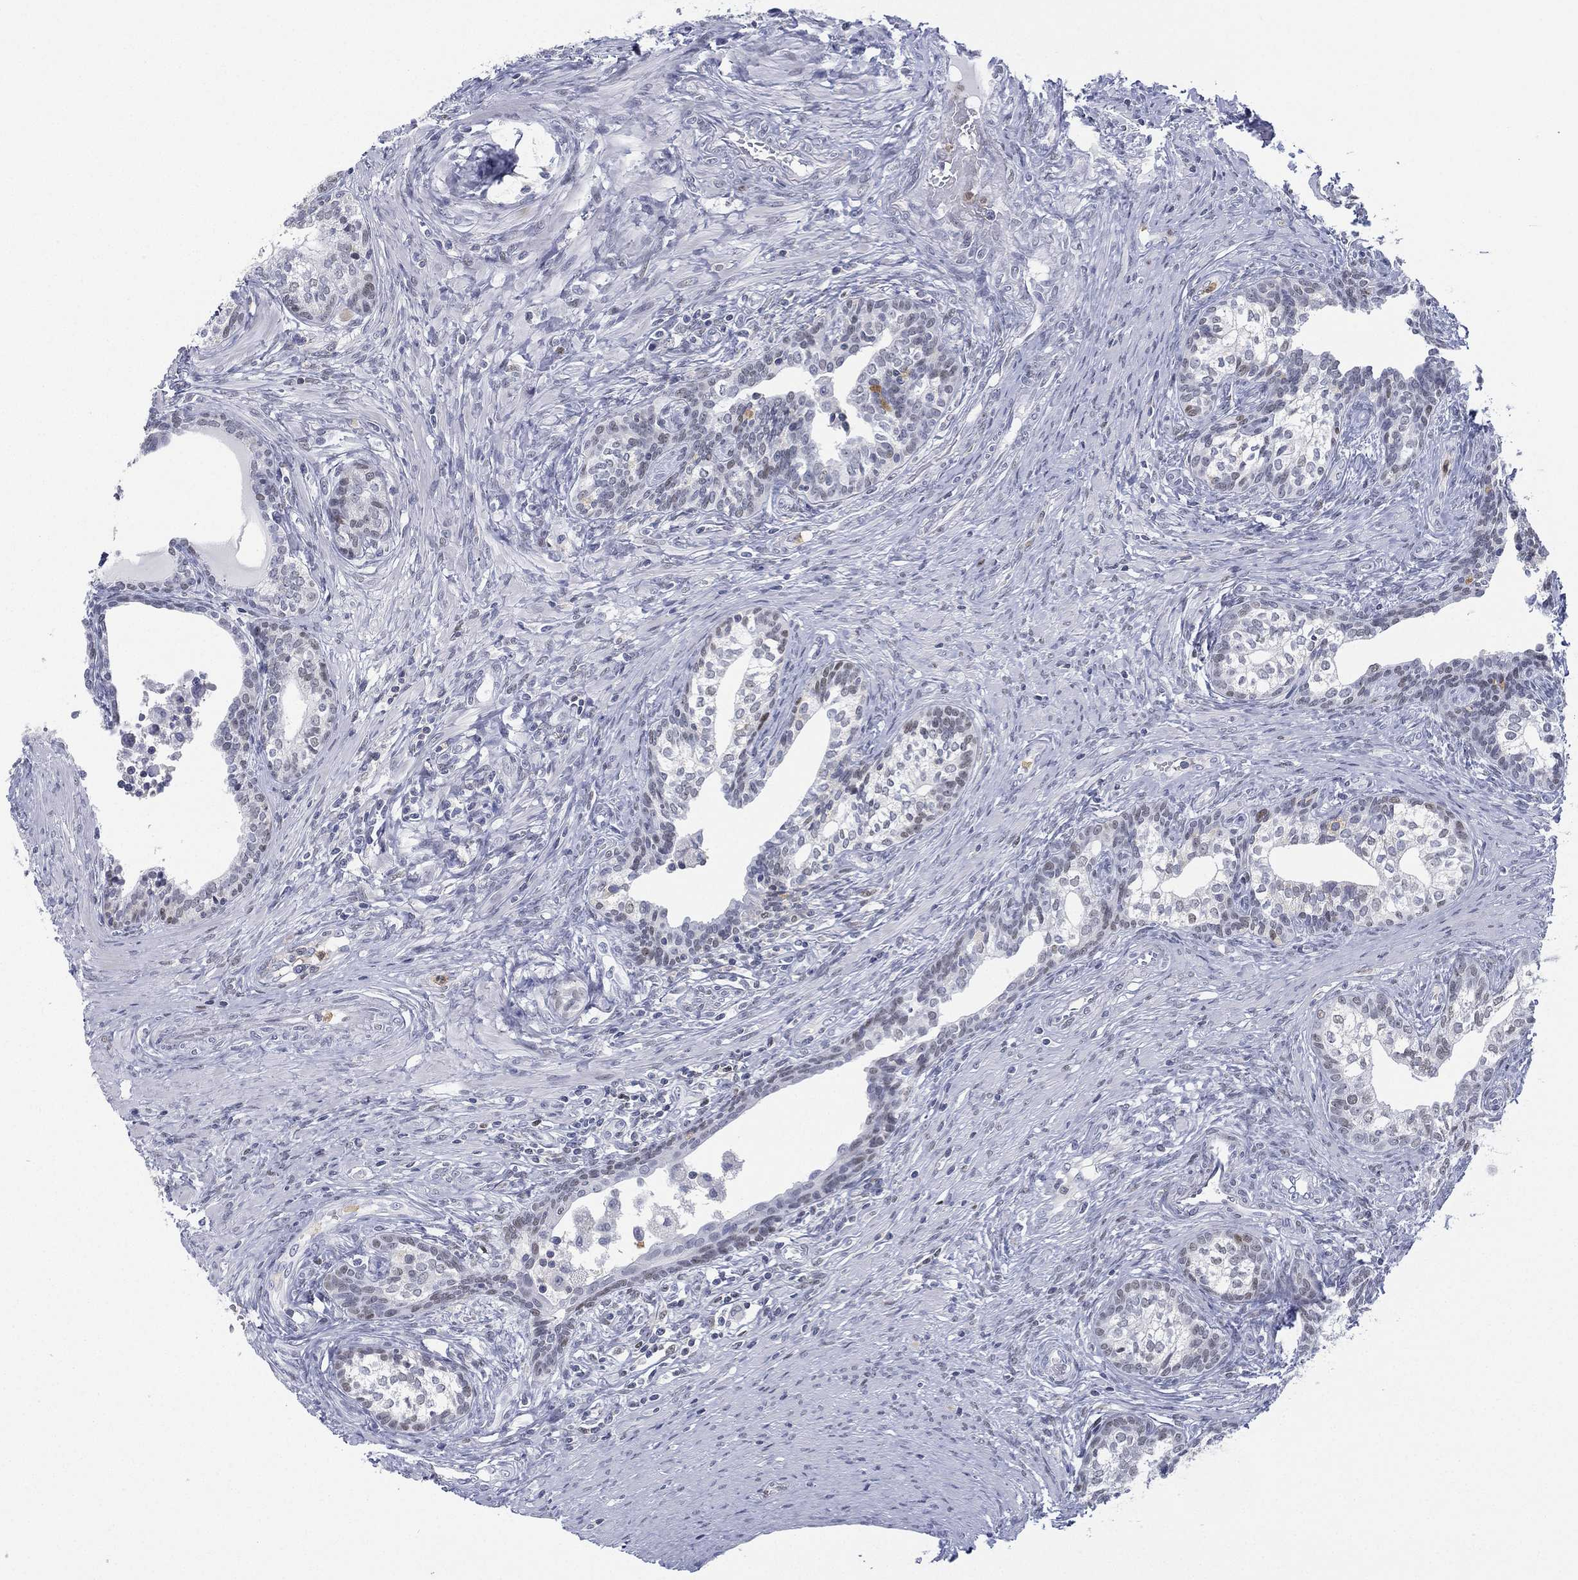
{"staining": {"intensity": "negative", "quantity": "none", "location": "none"}, "tissue": "prostate cancer", "cell_type": "Tumor cells", "image_type": "cancer", "snomed": [{"axis": "morphology", "description": "Adenocarcinoma, NOS"}, {"axis": "morphology", "description": "Adenocarcinoma, High grade"}, {"axis": "topography", "description": "Prostate"}], "caption": "Adenocarcinoma (high-grade) (prostate) was stained to show a protein in brown. There is no significant expression in tumor cells. (Immunohistochemistry, brightfield microscopy, high magnification).", "gene": "ZNF711", "patient": {"sex": "male", "age": 61}}